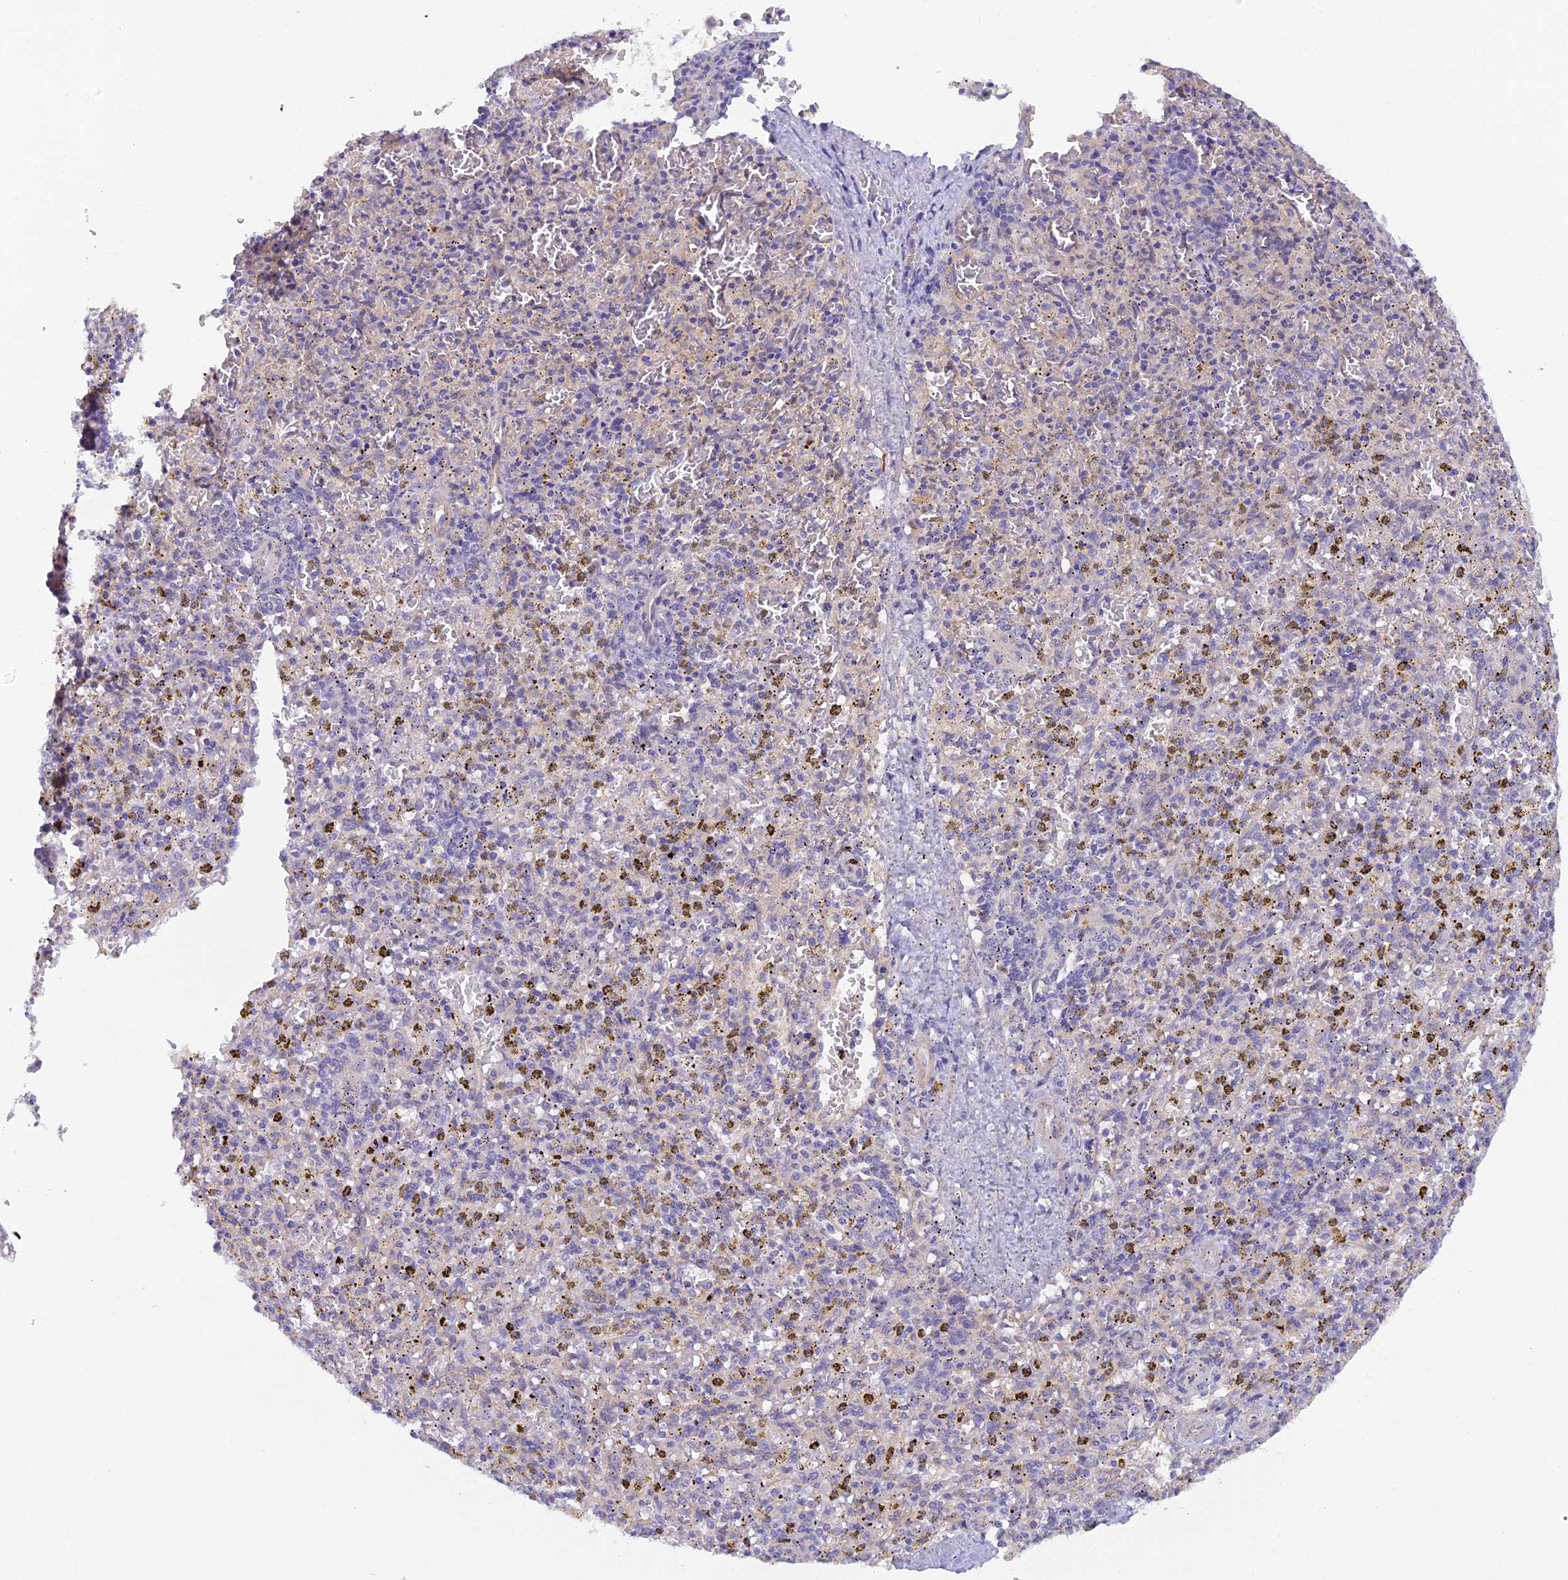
{"staining": {"intensity": "negative", "quantity": "none", "location": "none"}, "tissue": "spleen", "cell_type": "Cells in red pulp", "image_type": "normal", "snomed": [{"axis": "morphology", "description": "Normal tissue, NOS"}, {"axis": "topography", "description": "Spleen"}], "caption": "Immunohistochemistry image of benign spleen: spleen stained with DAB (3,3'-diaminobenzidine) reveals no significant protein staining in cells in red pulp.", "gene": "FZR1", "patient": {"sex": "male", "age": 72}}